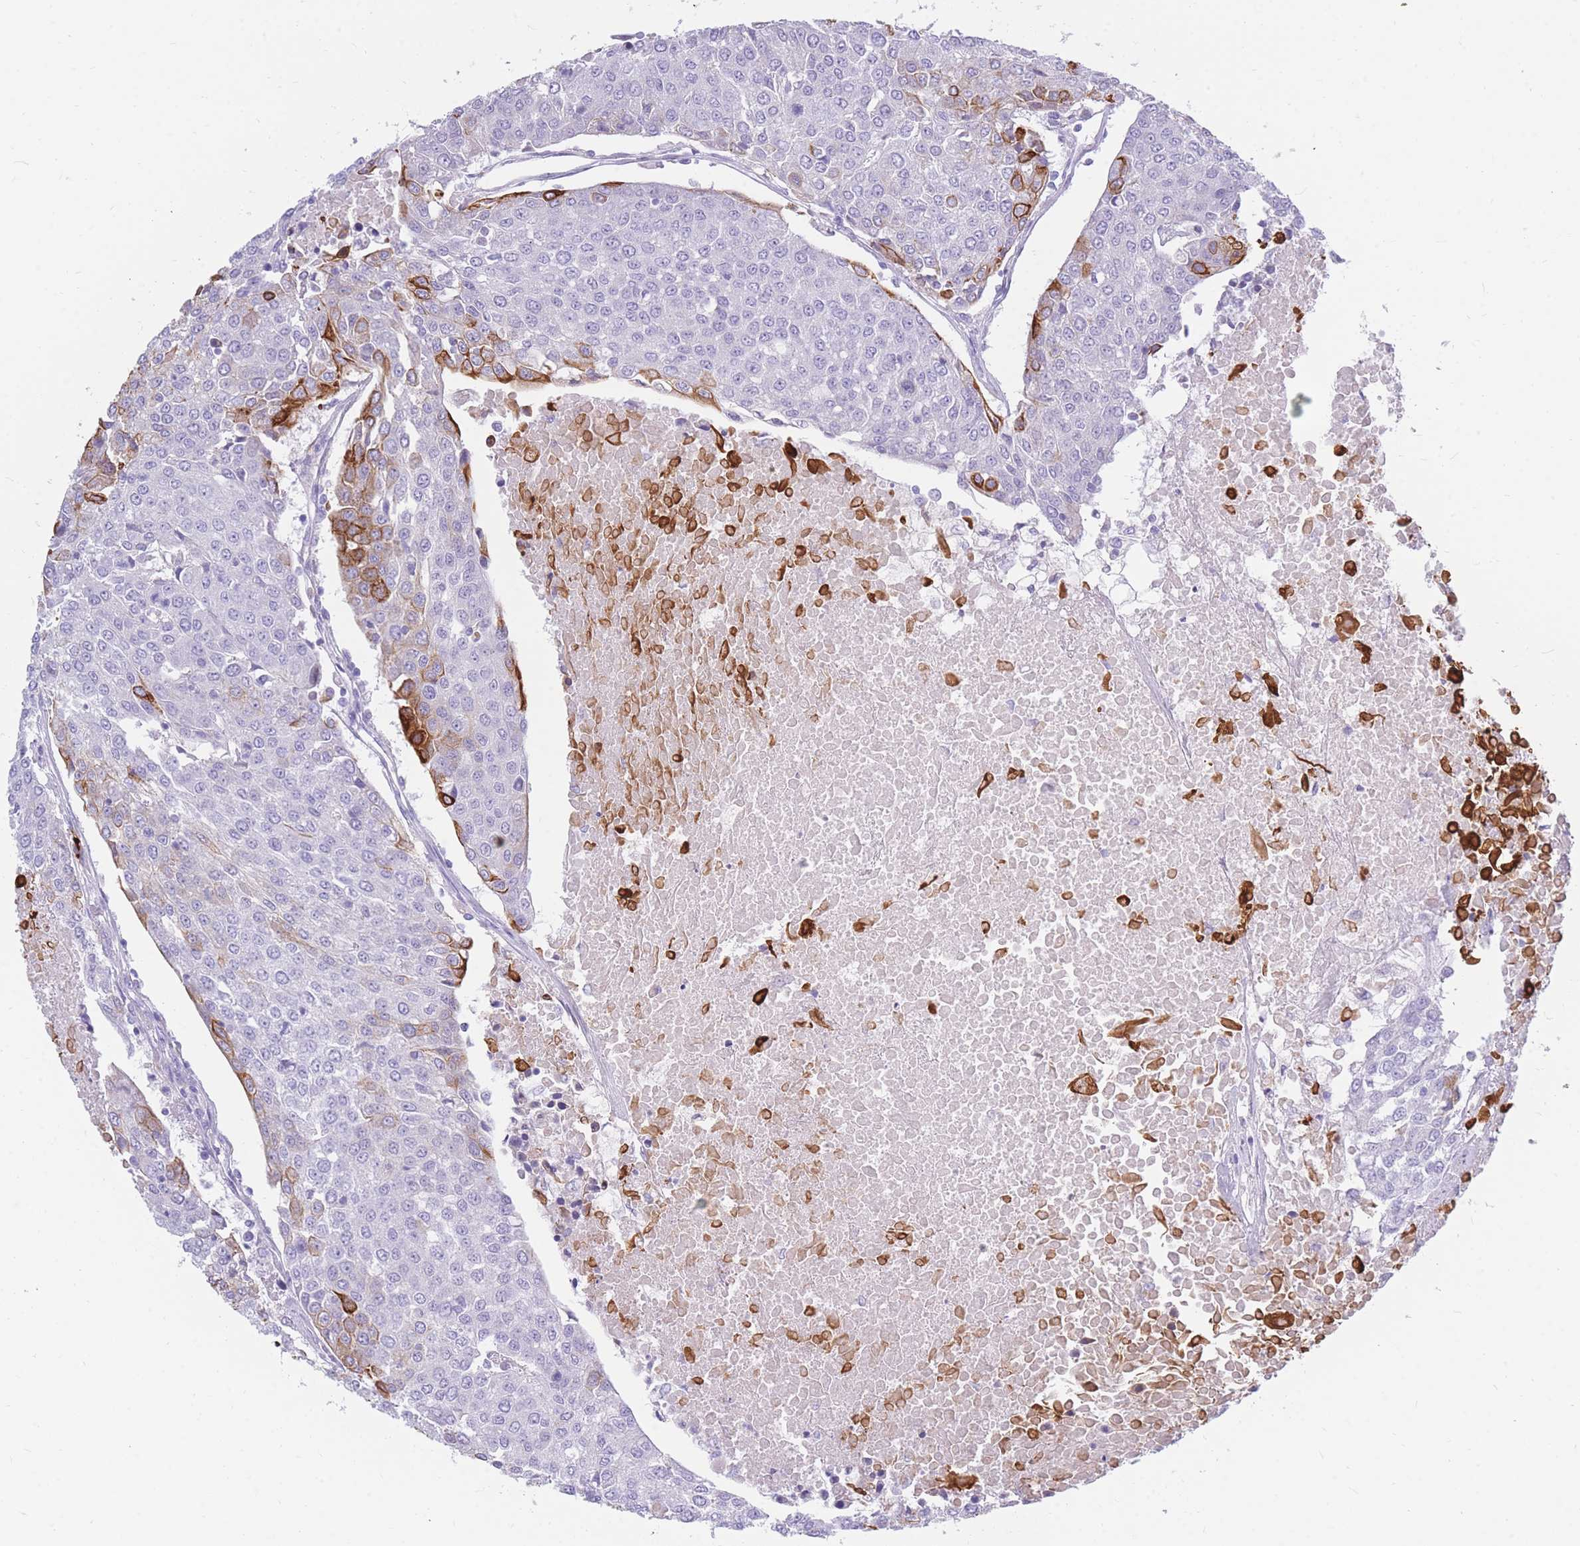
{"staining": {"intensity": "strong", "quantity": "<25%", "location": "cytoplasmic/membranous"}, "tissue": "urothelial cancer", "cell_type": "Tumor cells", "image_type": "cancer", "snomed": [{"axis": "morphology", "description": "Urothelial carcinoma, High grade"}, {"axis": "topography", "description": "Urinary bladder"}], "caption": "Urothelial cancer stained for a protein shows strong cytoplasmic/membranous positivity in tumor cells.", "gene": "TPSD1", "patient": {"sex": "female", "age": 85}}